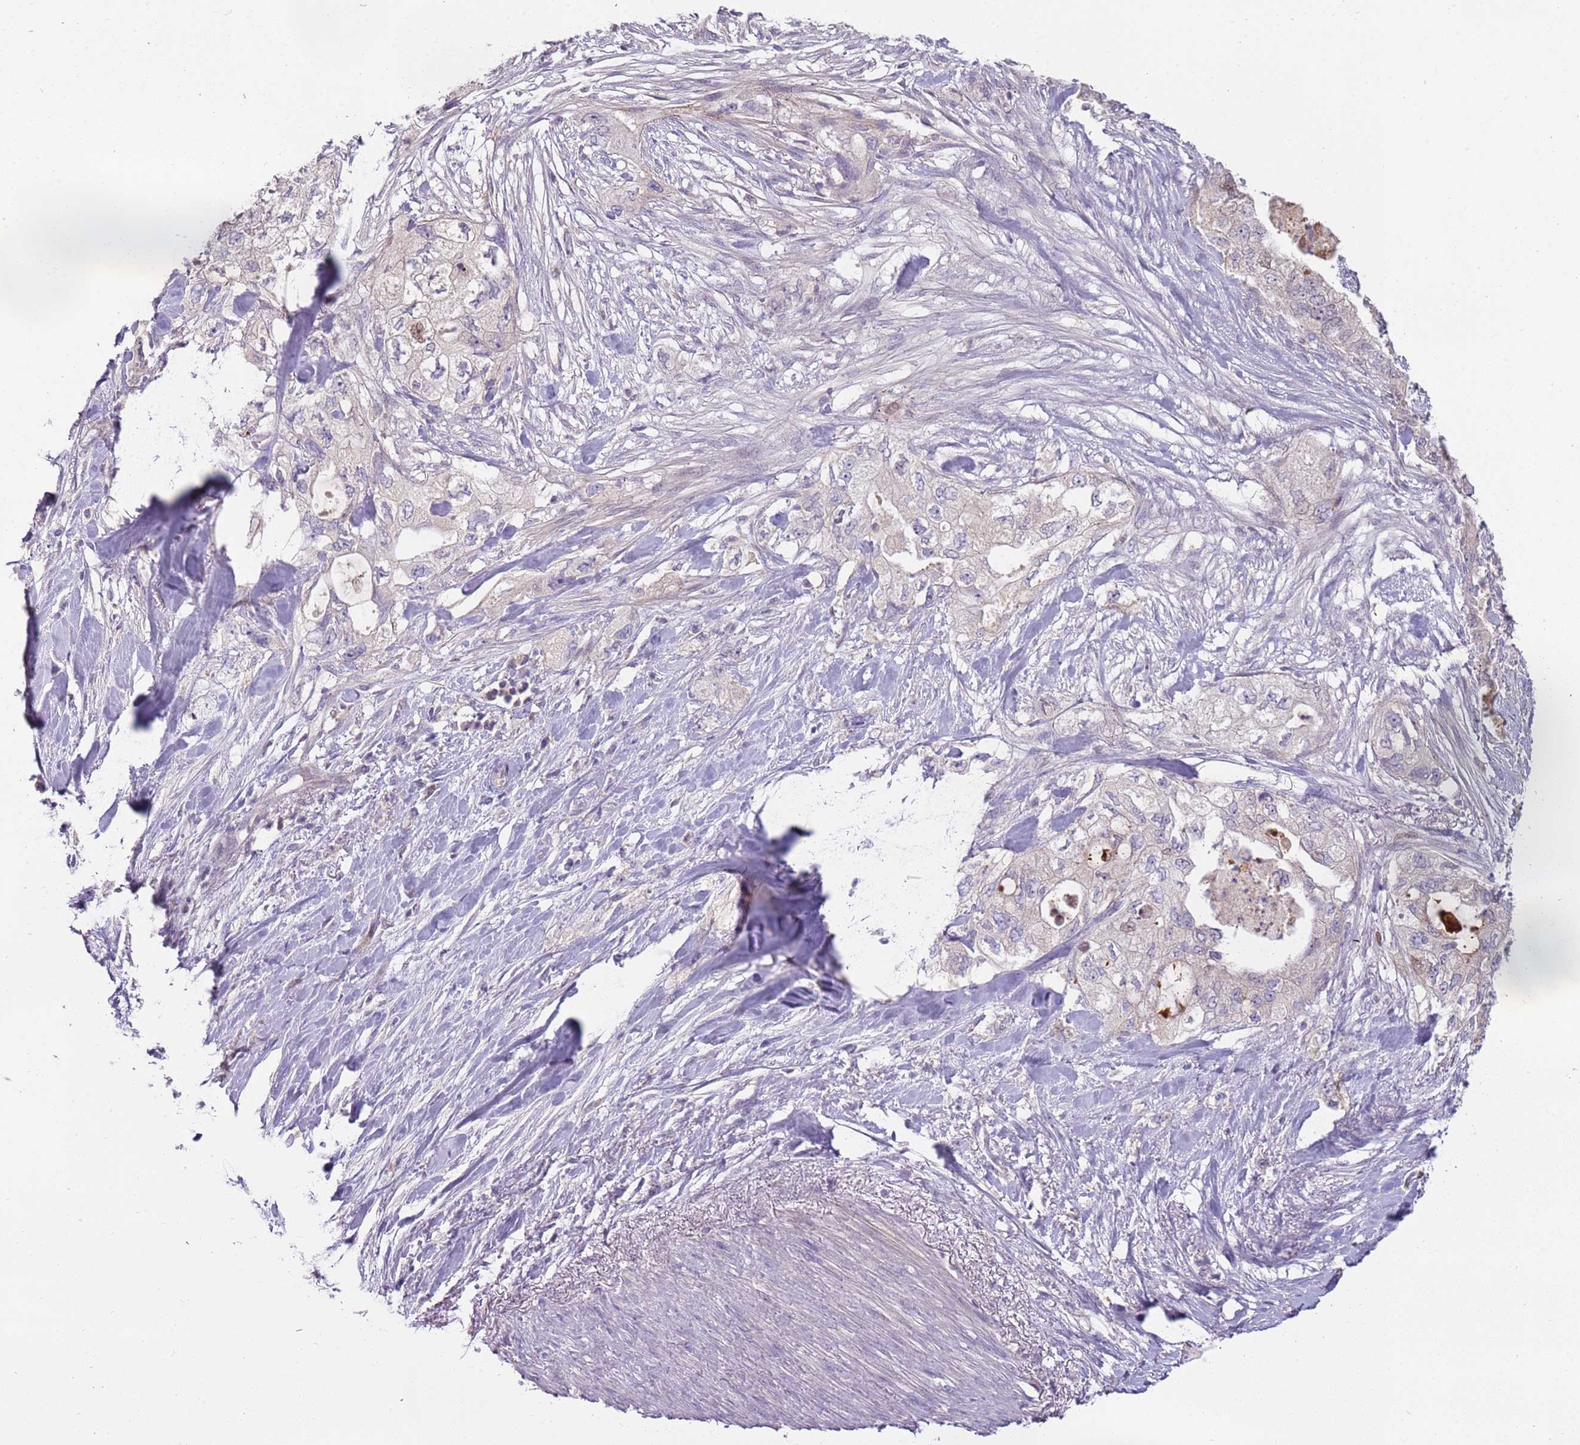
{"staining": {"intensity": "negative", "quantity": "none", "location": "none"}, "tissue": "pancreatic cancer", "cell_type": "Tumor cells", "image_type": "cancer", "snomed": [{"axis": "morphology", "description": "Adenocarcinoma, NOS"}, {"axis": "topography", "description": "Pancreas"}], "caption": "Pancreatic adenocarcinoma was stained to show a protein in brown. There is no significant staining in tumor cells.", "gene": "ARHGAP5", "patient": {"sex": "female", "age": 73}}